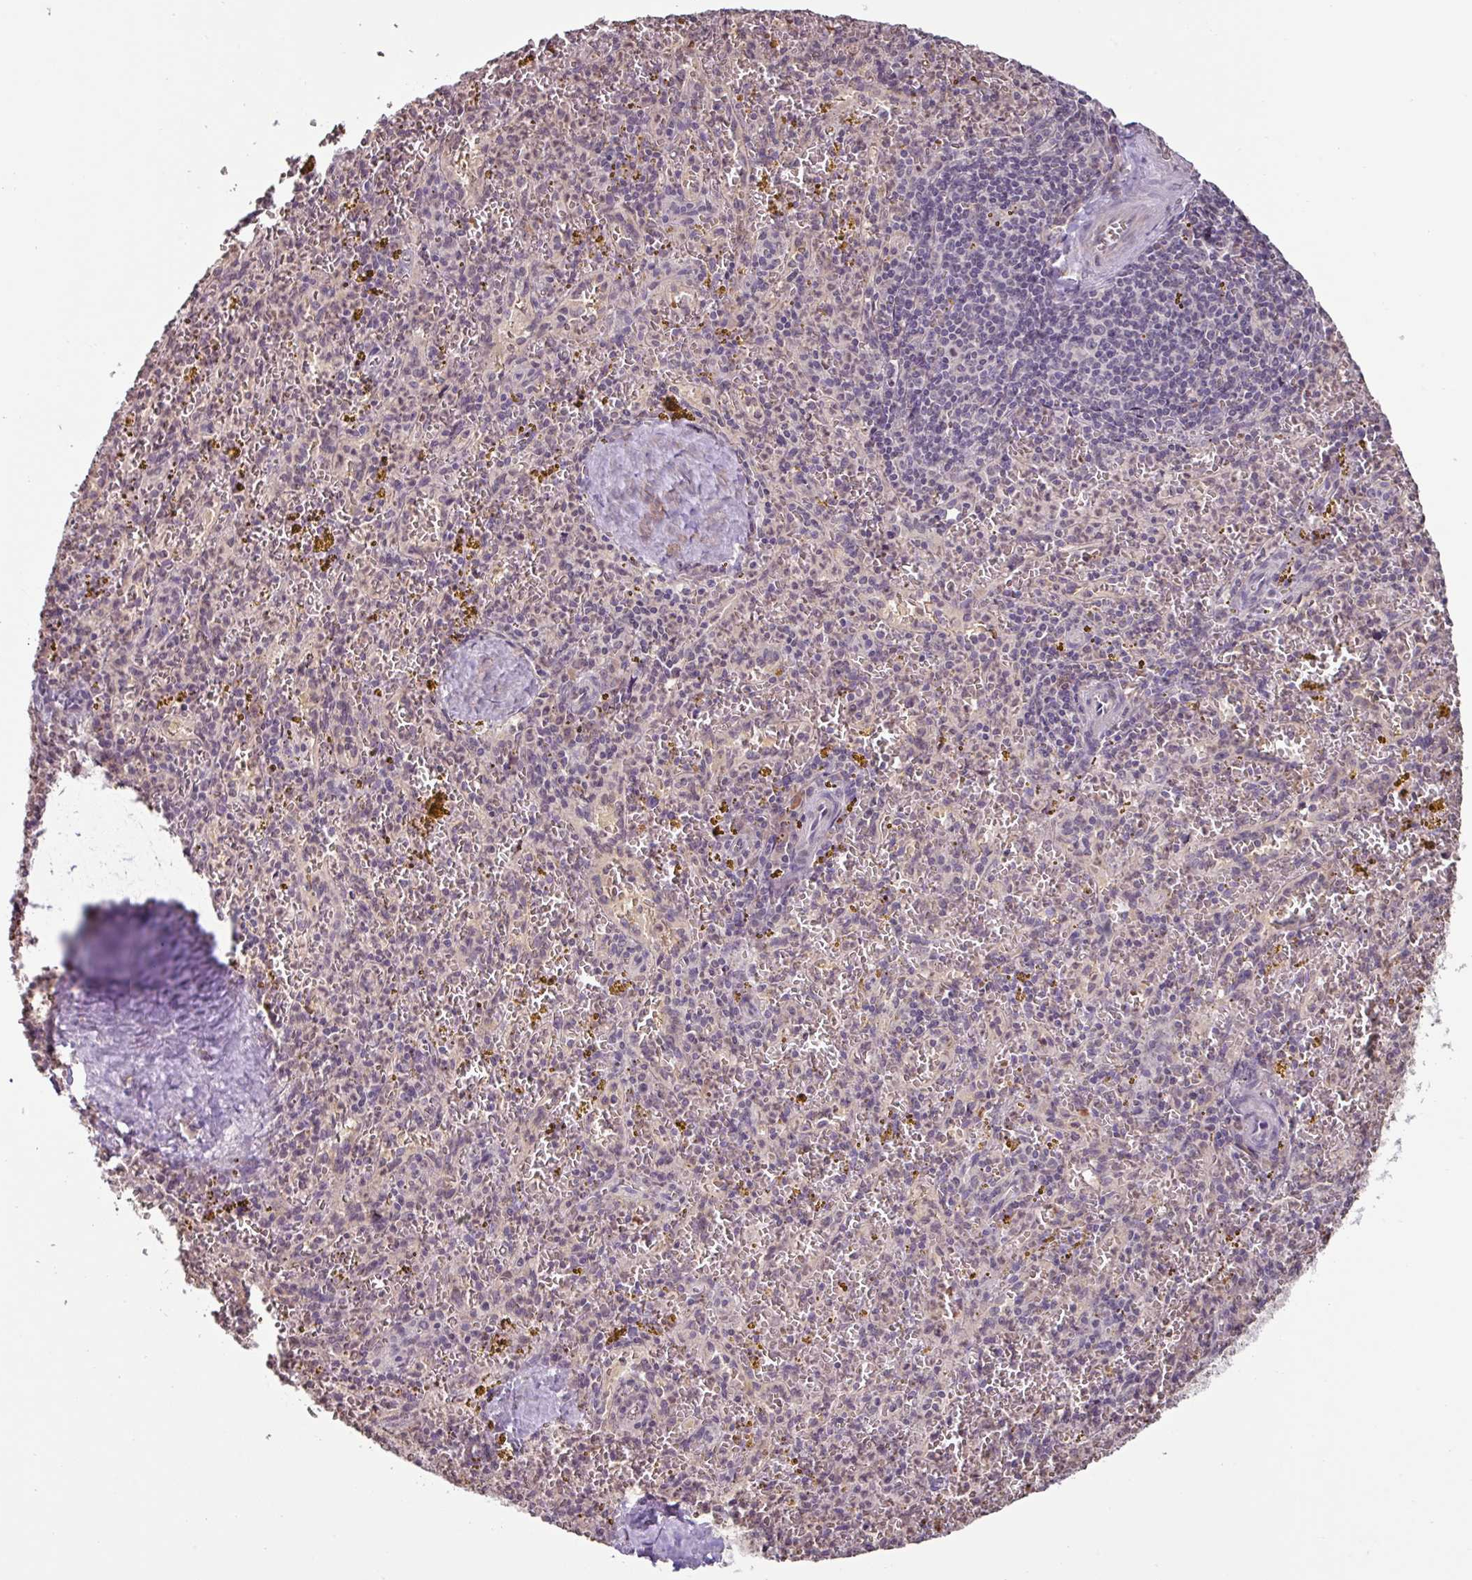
{"staining": {"intensity": "negative", "quantity": "none", "location": "none"}, "tissue": "spleen", "cell_type": "Cells in red pulp", "image_type": "normal", "snomed": [{"axis": "morphology", "description": "Normal tissue, NOS"}, {"axis": "topography", "description": "Spleen"}], "caption": "DAB immunohistochemical staining of normal spleen demonstrates no significant staining in cells in red pulp.", "gene": "SLC5A10", "patient": {"sex": "male", "age": 57}}